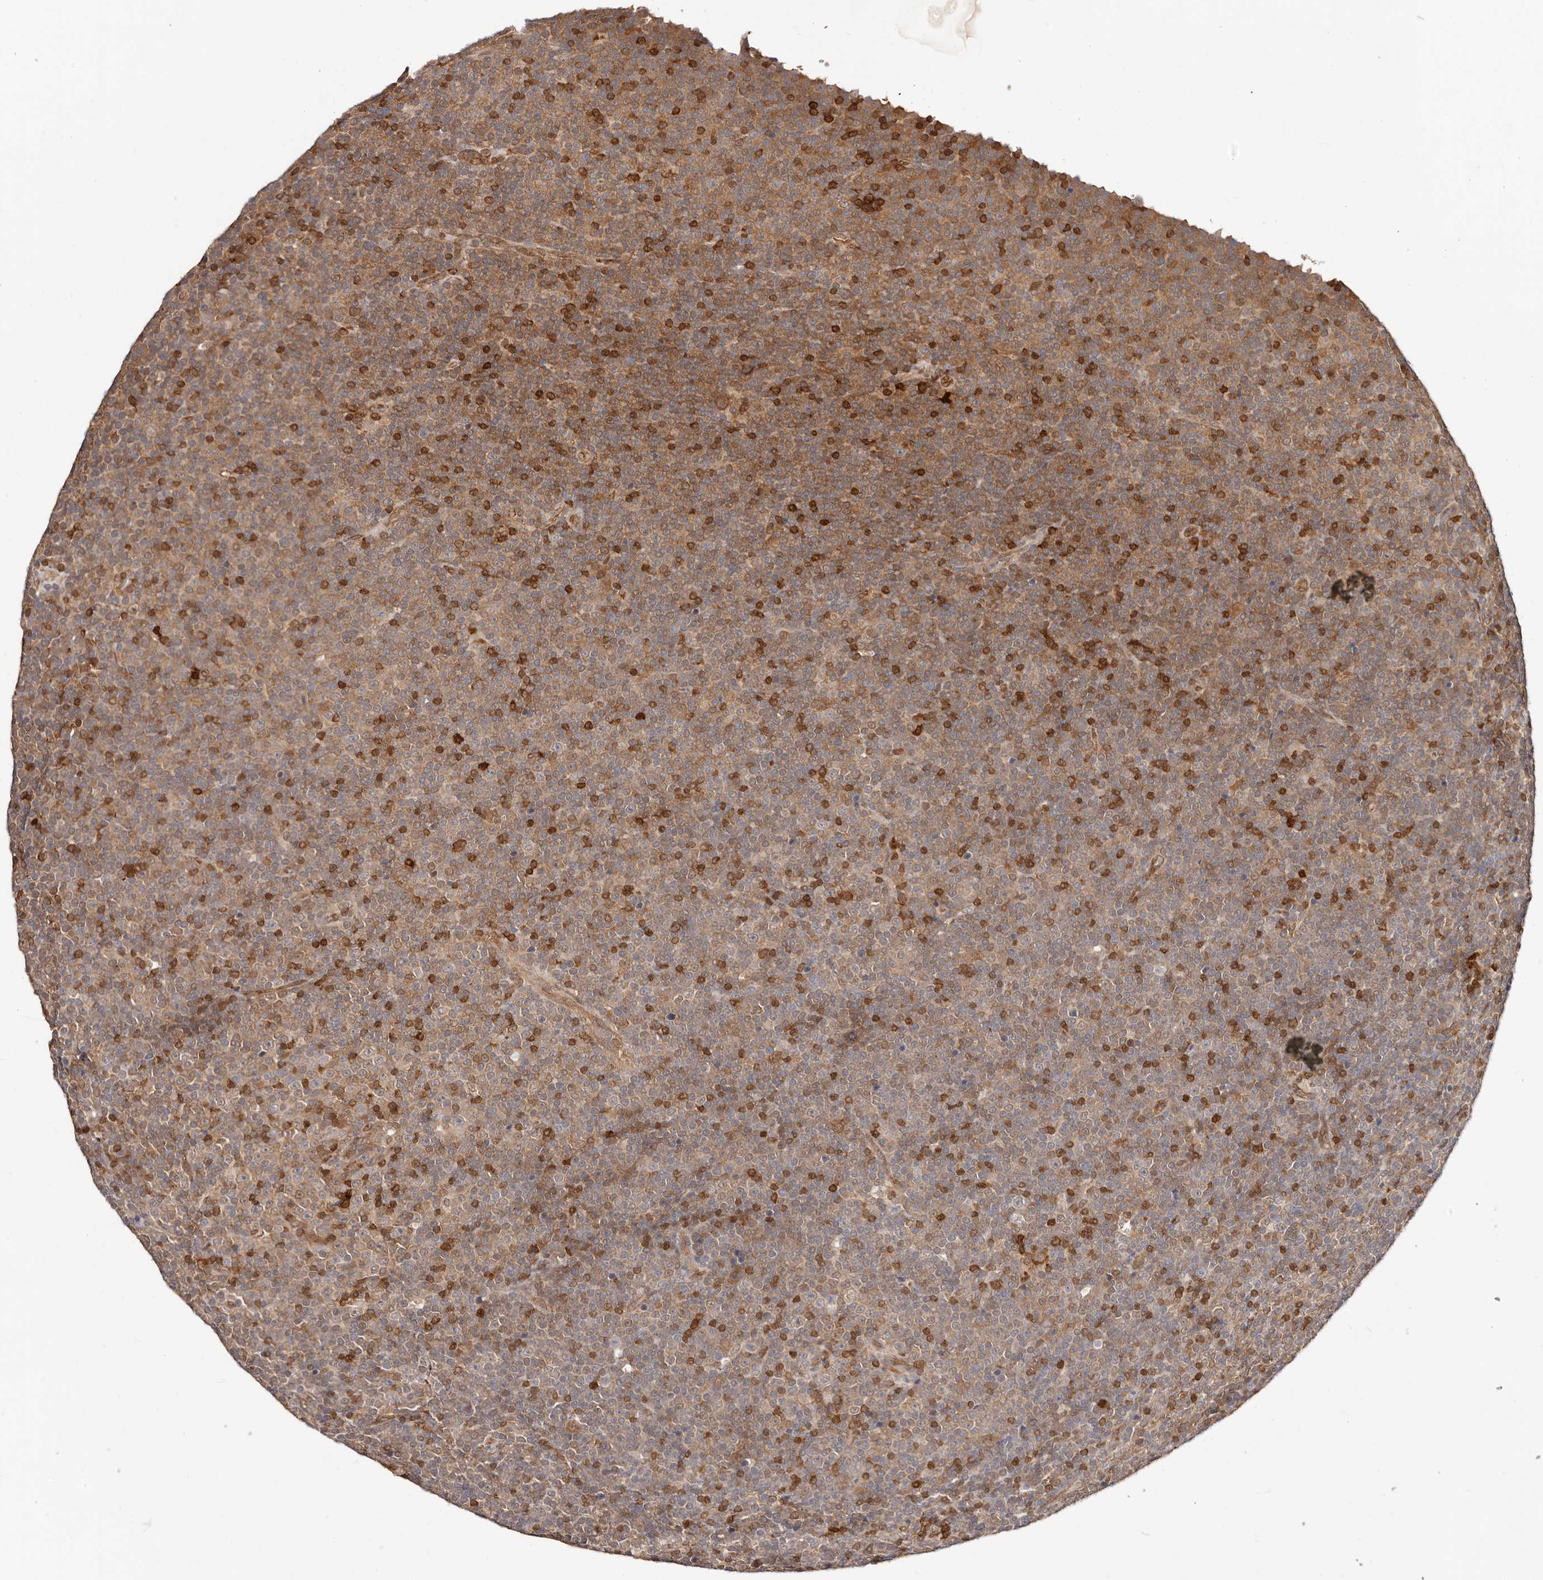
{"staining": {"intensity": "moderate", "quantity": "25%-75%", "location": "cytoplasmic/membranous"}, "tissue": "lymphoma", "cell_type": "Tumor cells", "image_type": "cancer", "snomed": [{"axis": "morphology", "description": "Malignant lymphoma, non-Hodgkin's type, Low grade"}, {"axis": "topography", "description": "Lymph node"}], "caption": "Moderate cytoplasmic/membranous staining for a protein is appreciated in approximately 25%-75% of tumor cells of low-grade malignant lymphoma, non-Hodgkin's type using IHC.", "gene": "STAT5A", "patient": {"sex": "female", "age": 67}}